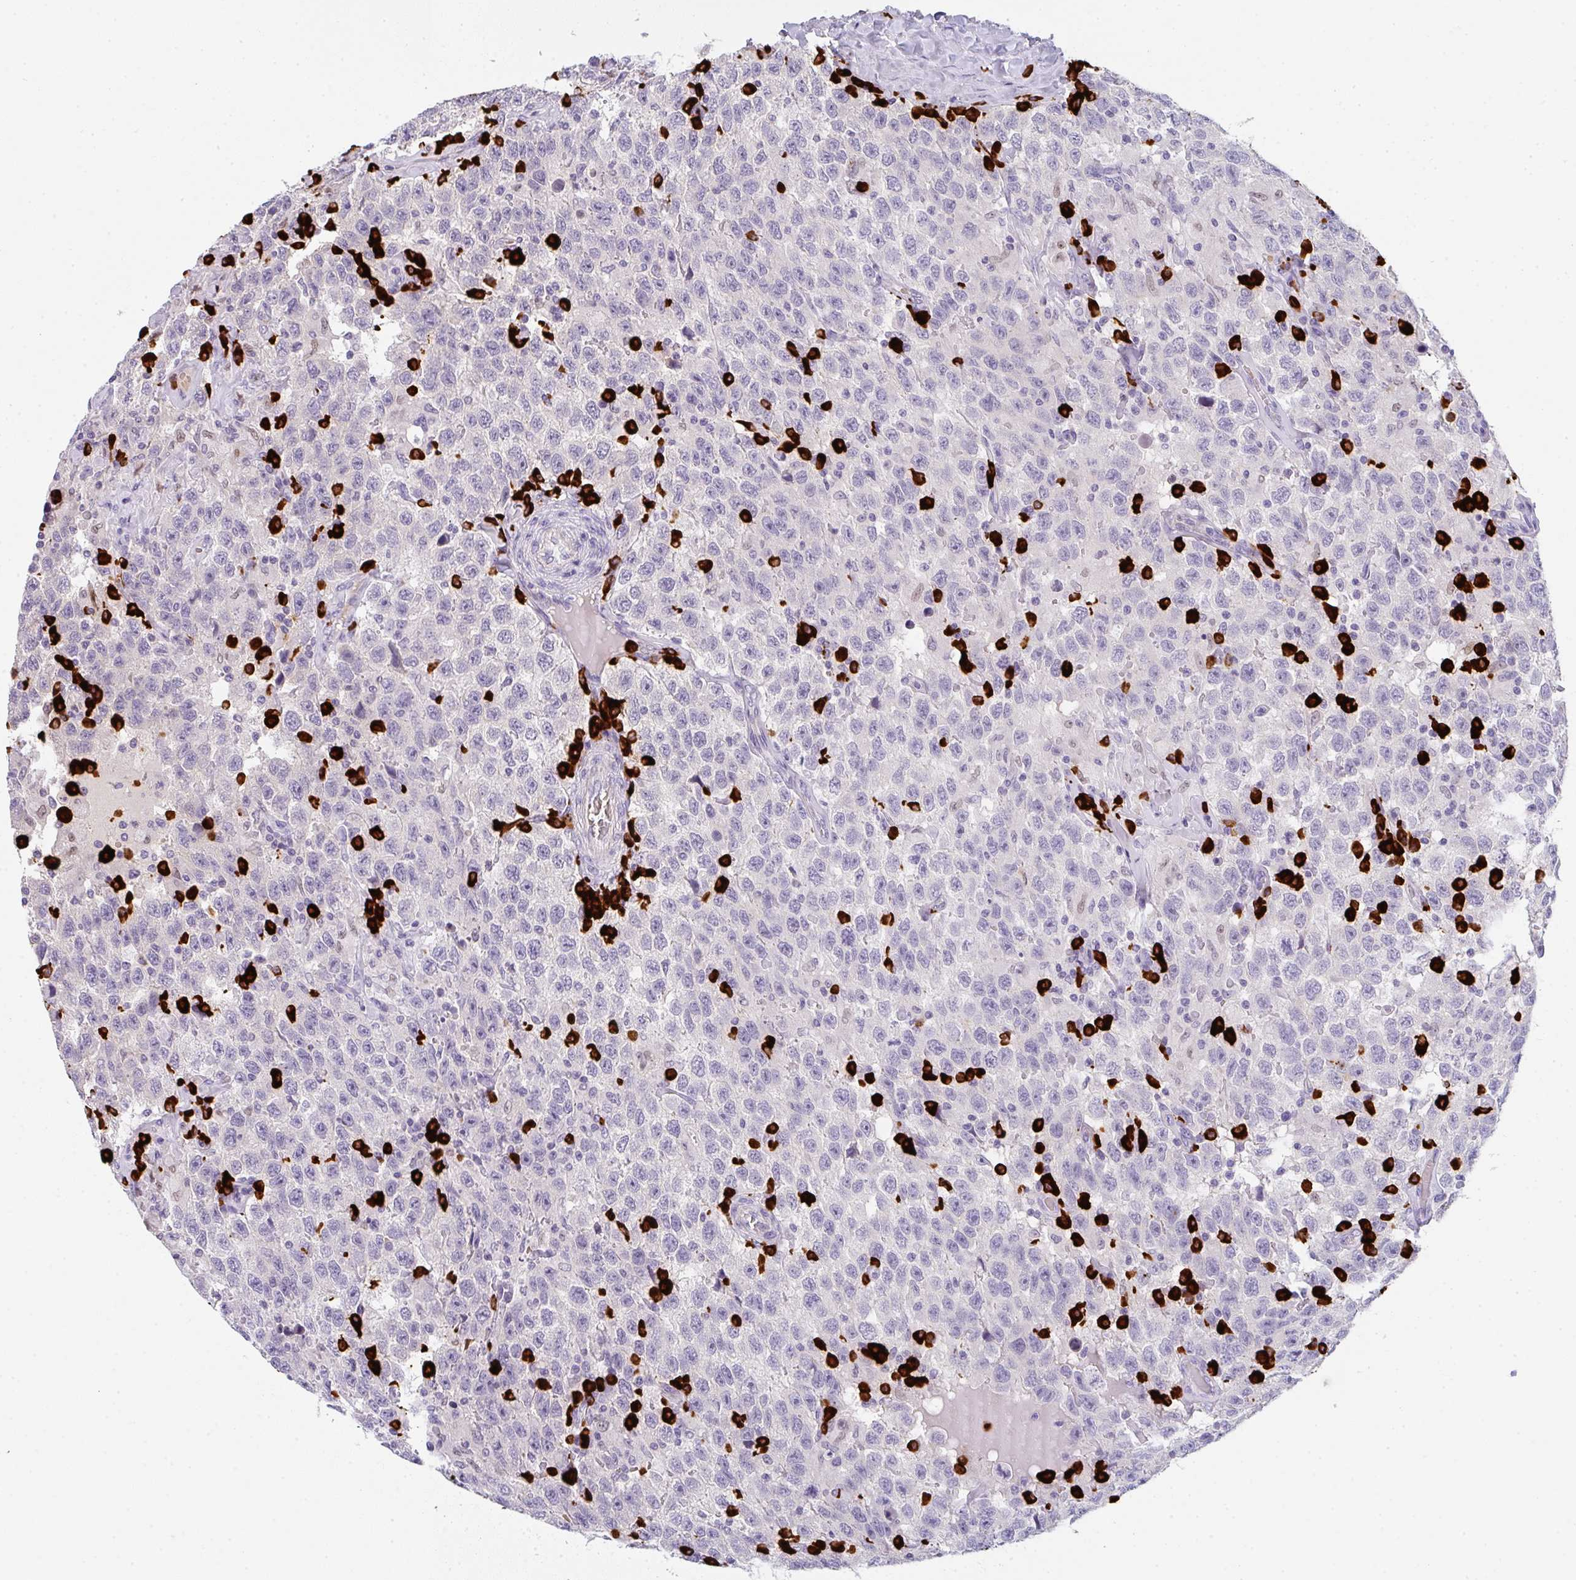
{"staining": {"intensity": "negative", "quantity": "none", "location": "none"}, "tissue": "testis cancer", "cell_type": "Tumor cells", "image_type": "cancer", "snomed": [{"axis": "morphology", "description": "Seminoma, NOS"}, {"axis": "topography", "description": "Testis"}], "caption": "Tumor cells are negative for brown protein staining in testis seminoma. (DAB (3,3'-diaminobenzidine) immunohistochemistry, high magnification).", "gene": "CACNA1S", "patient": {"sex": "male", "age": 41}}